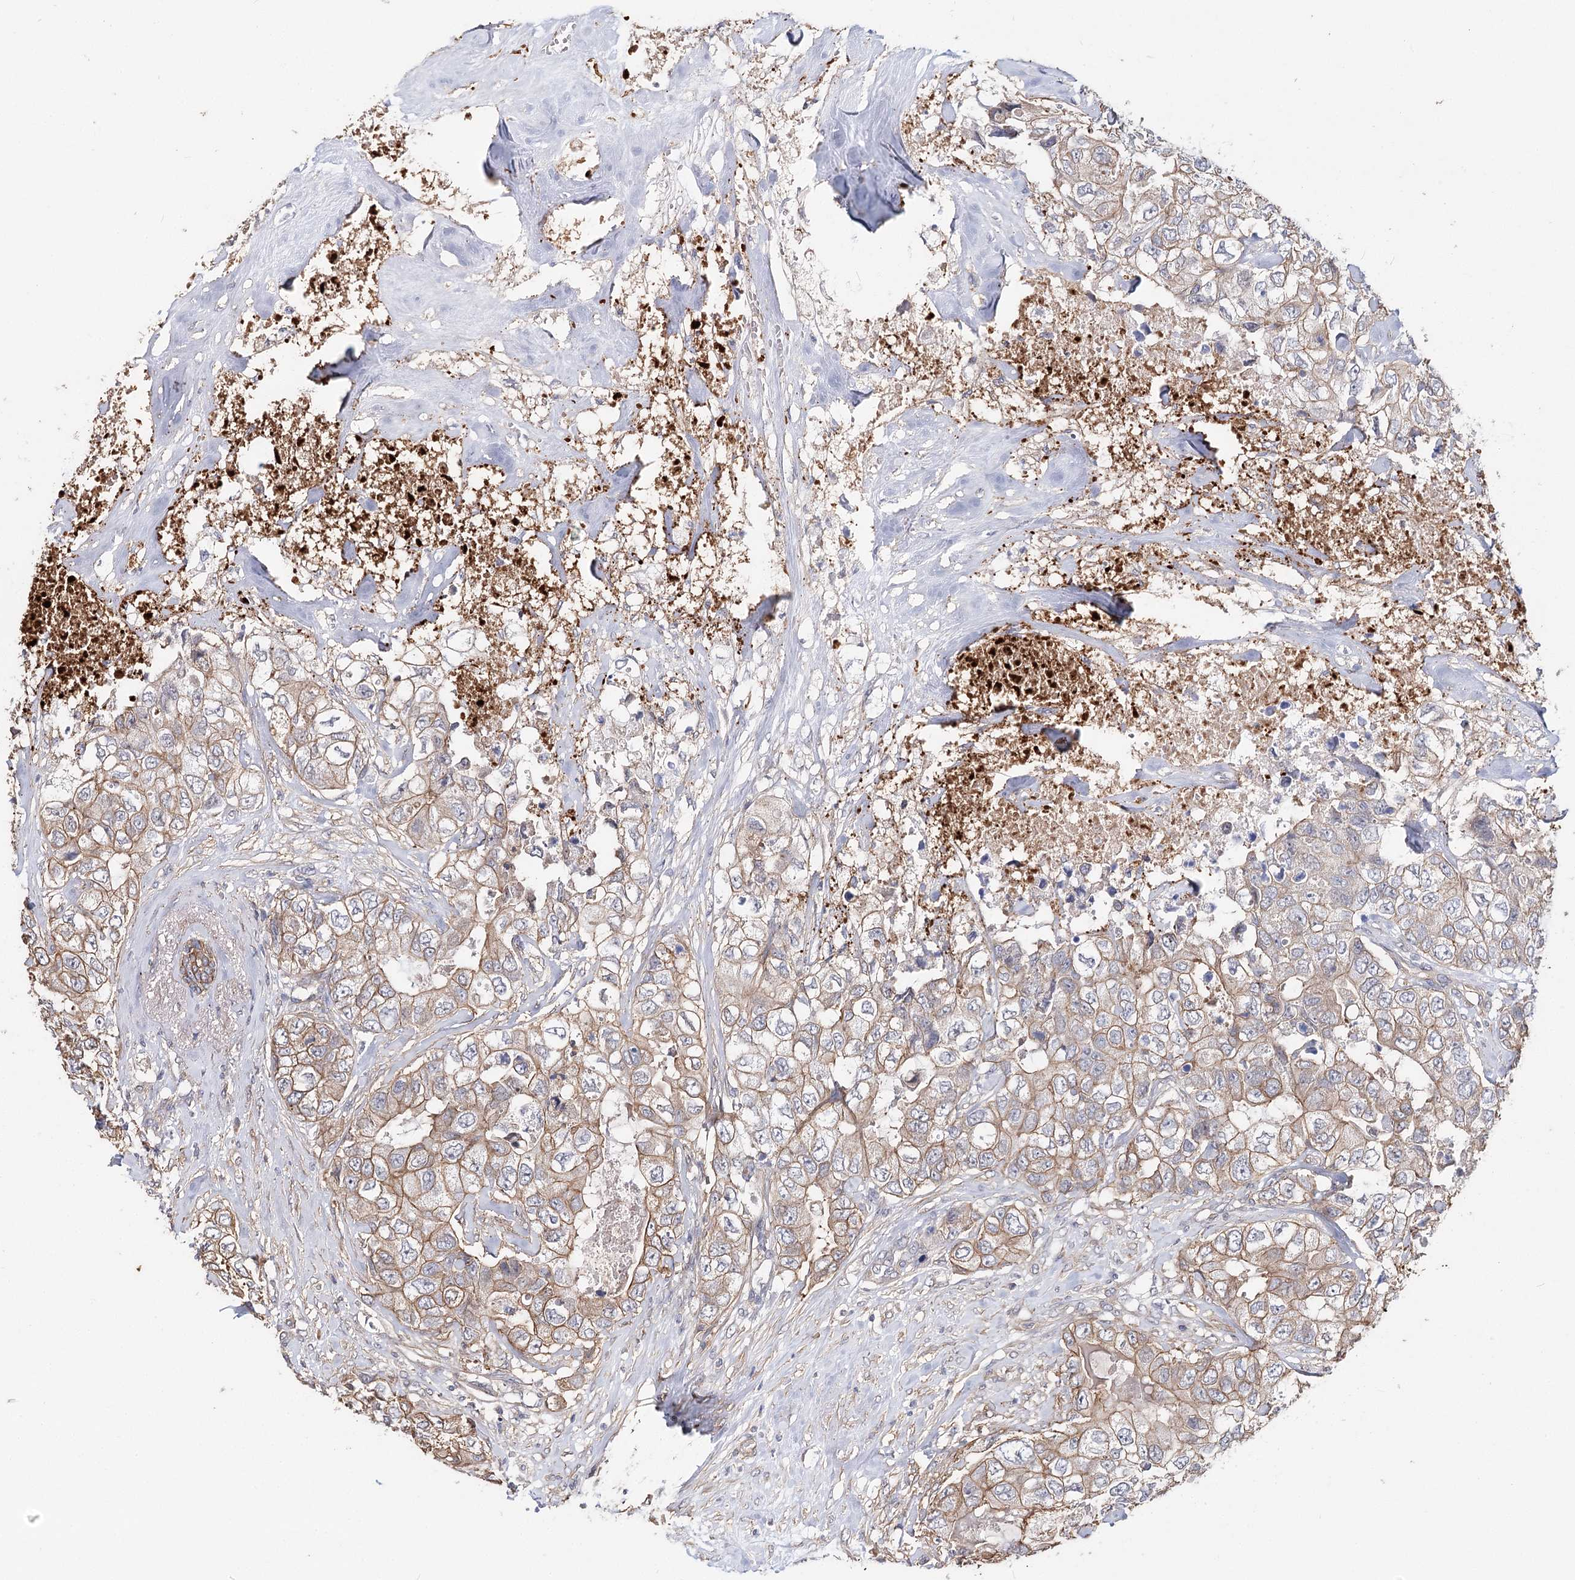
{"staining": {"intensity": "moderate", "quantity": "25%-75%", "location": "cytoplasmic/membranous"}, "tissue": "breast cancer", "cell_type": "Tumor cells", "image_type": "cancer", "snomed": [{"axis": "morphology", "description": "Duct carcinoma"}, {"axis": "topography", "description": "Breast"}], "caption": "This histopathology image reveals intraductal carcinoma (breast) stained with IHC to label a protein in brown. The cytoplasmic/membranous of tumor cells show moderate positivity for the protein. Nuclei are counter-stained blue.", "gene": "TMEM218", "patient": {"sex": "female", "age": 62}}